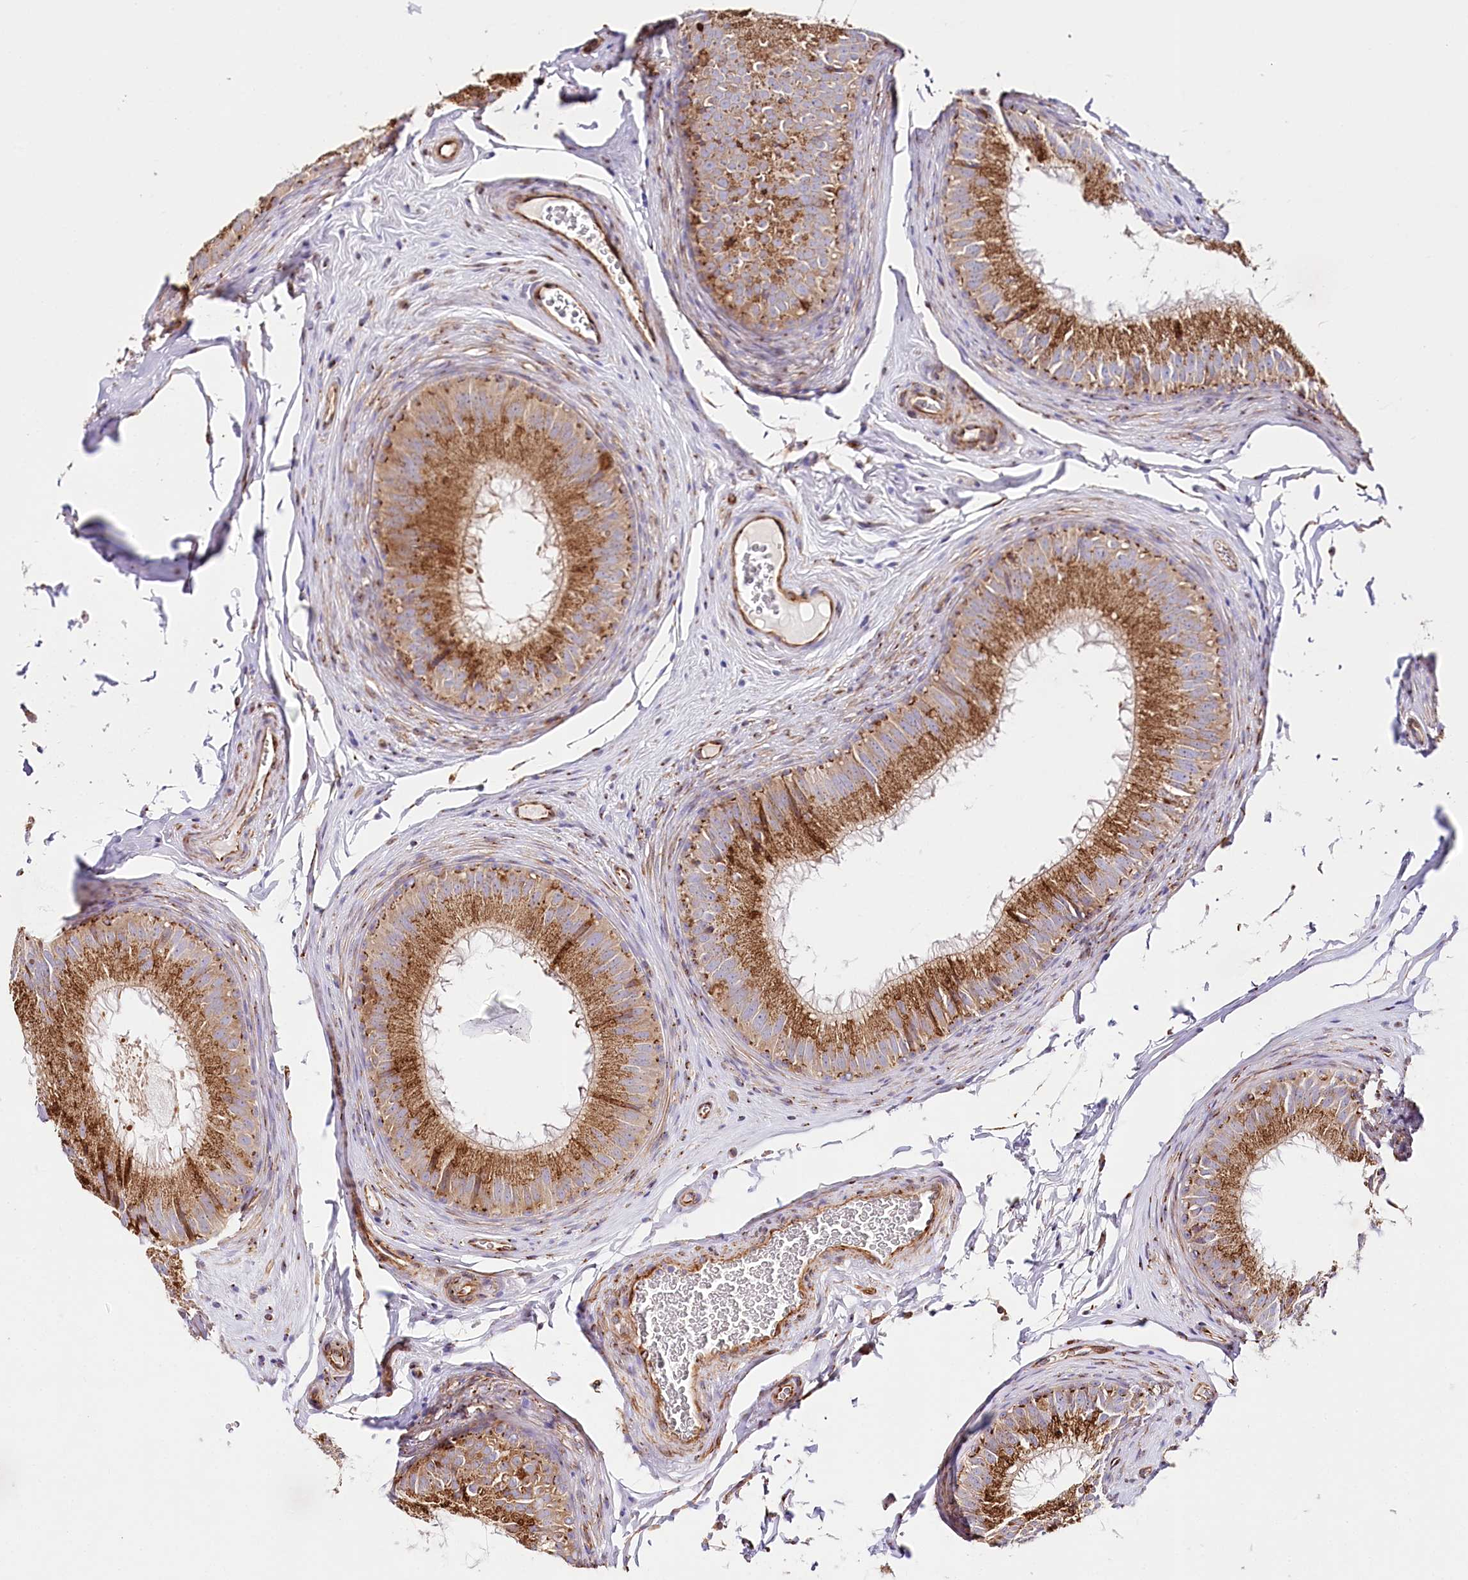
{"staining": {"intensity": "strong", "quantity": ">75%", "location": "cytoplasmic/membranous"}, "tissue": "epididymis", "cell_type": "Glandular cells", "image_type": "normal", "snomed": [{"axis": "morphology", "description": "Normal tissue, NOS"}, {"axis": "topography", "description": "Epididymis"}], "caption": "High-power microscopy captured an immunohistochemistry photomicrograph of benign epididymis, revealing strong cytoplasmic/membranous staining in approximately >75% of glandular cells. Using DAB (3,3'-diaminobenzidine) (brown) and hematoxylin (blue) stains, captured at high magnification using brightfield microscopy.", "gene": "ABRAXAS2", "patient": {"sex": "male", "age": 32}}